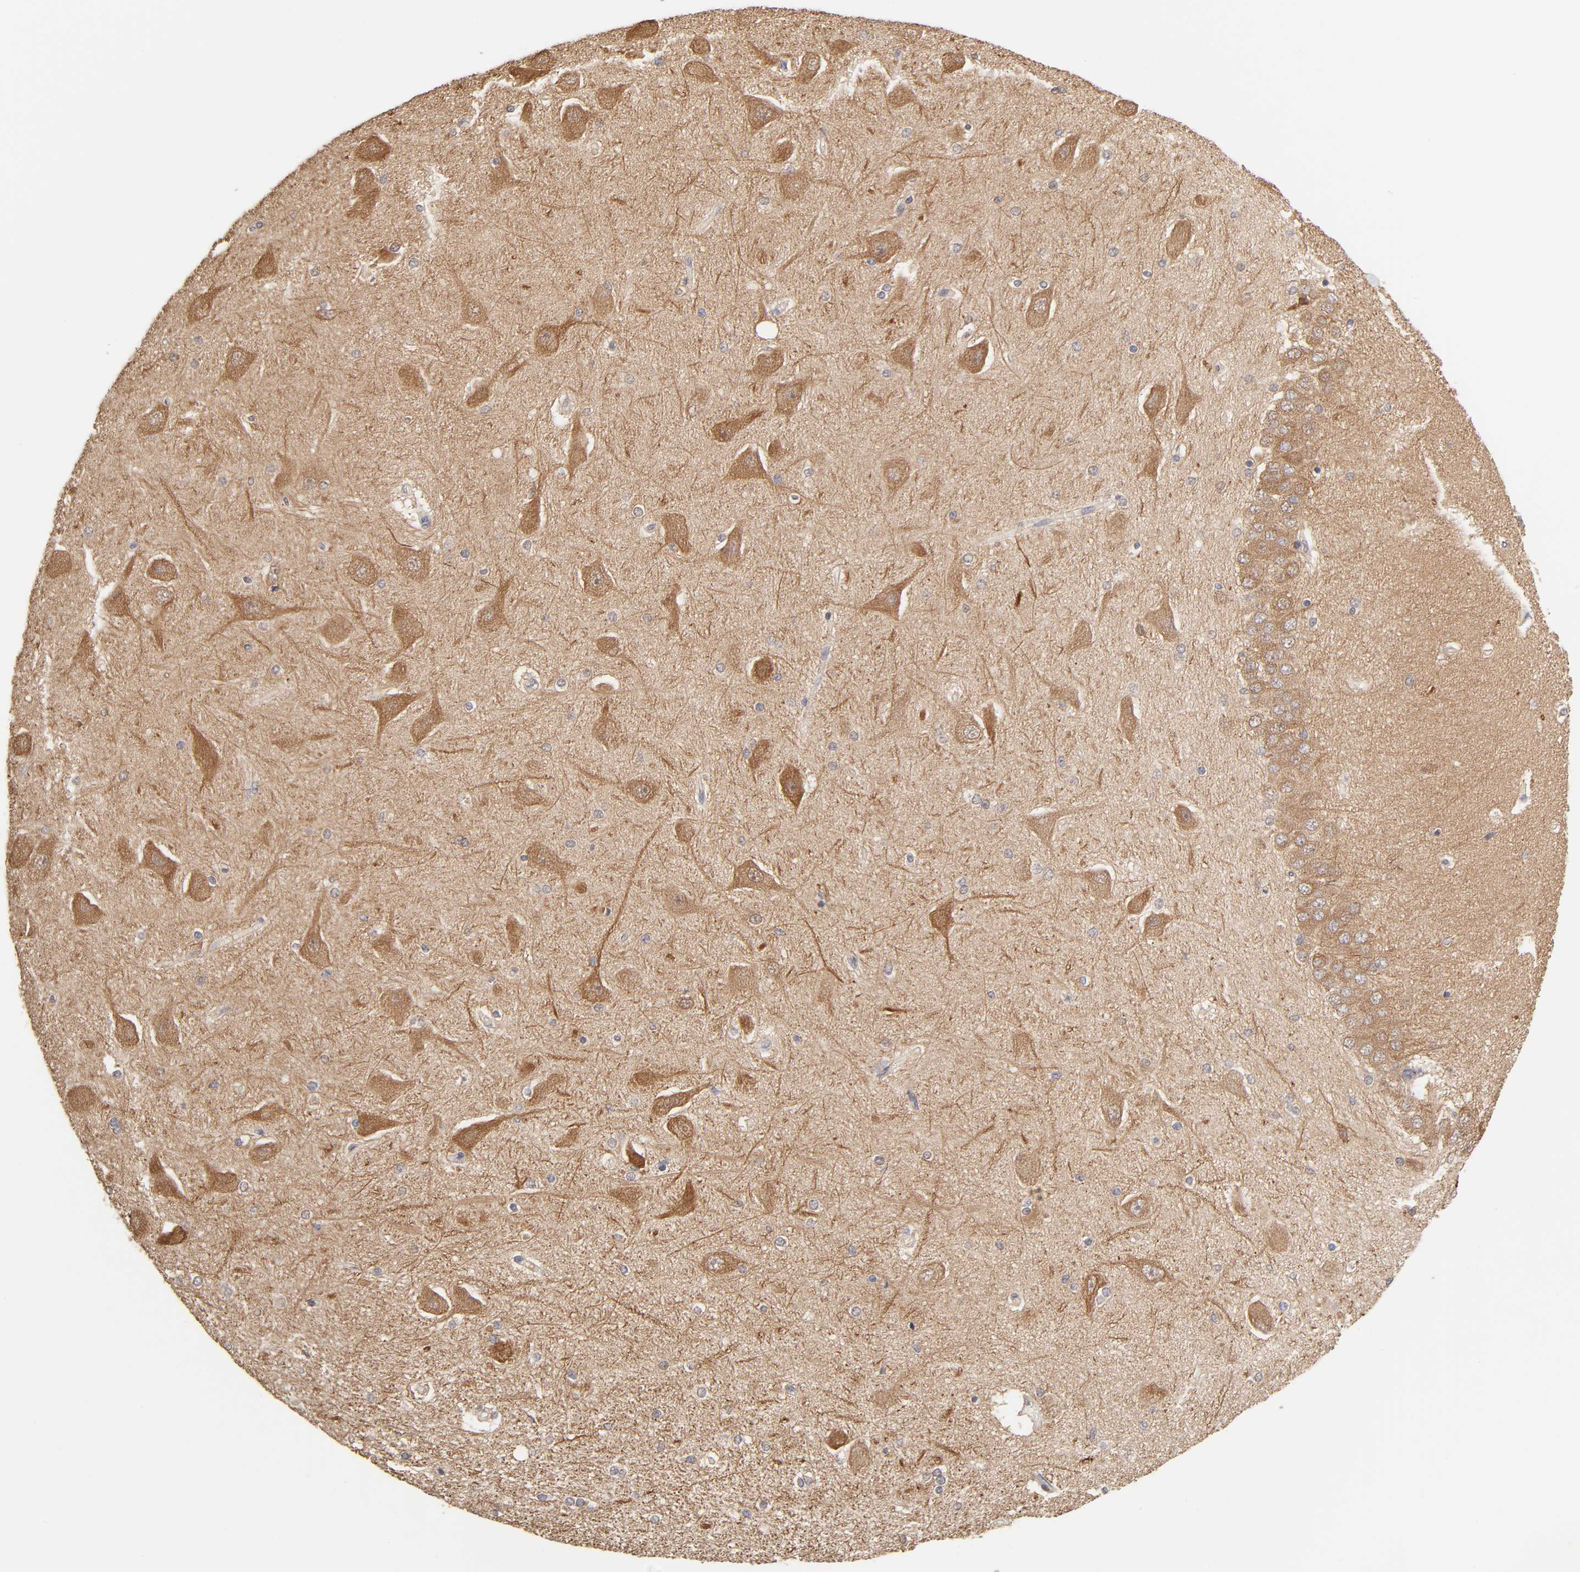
{"staining": {"intensity": "negative", "quantity": "none", "location": "none"}, "tissue": "hippocampus", "cell_type": "Glial cells", "image_type": "normal", "snomed": [{"axis": "morphology", "description": "Normal tissue, NOS"}, {"axis": "topography", "description": "Hippocampus"}], "caption": "DAB (3,3'-diaminobenzidine) immunohistochemical staining of unremarkable human hippocampus displays no significant expression in glial cells.", "gene": "AP1G2", "patient": {"sex": "female", "age": 54}}